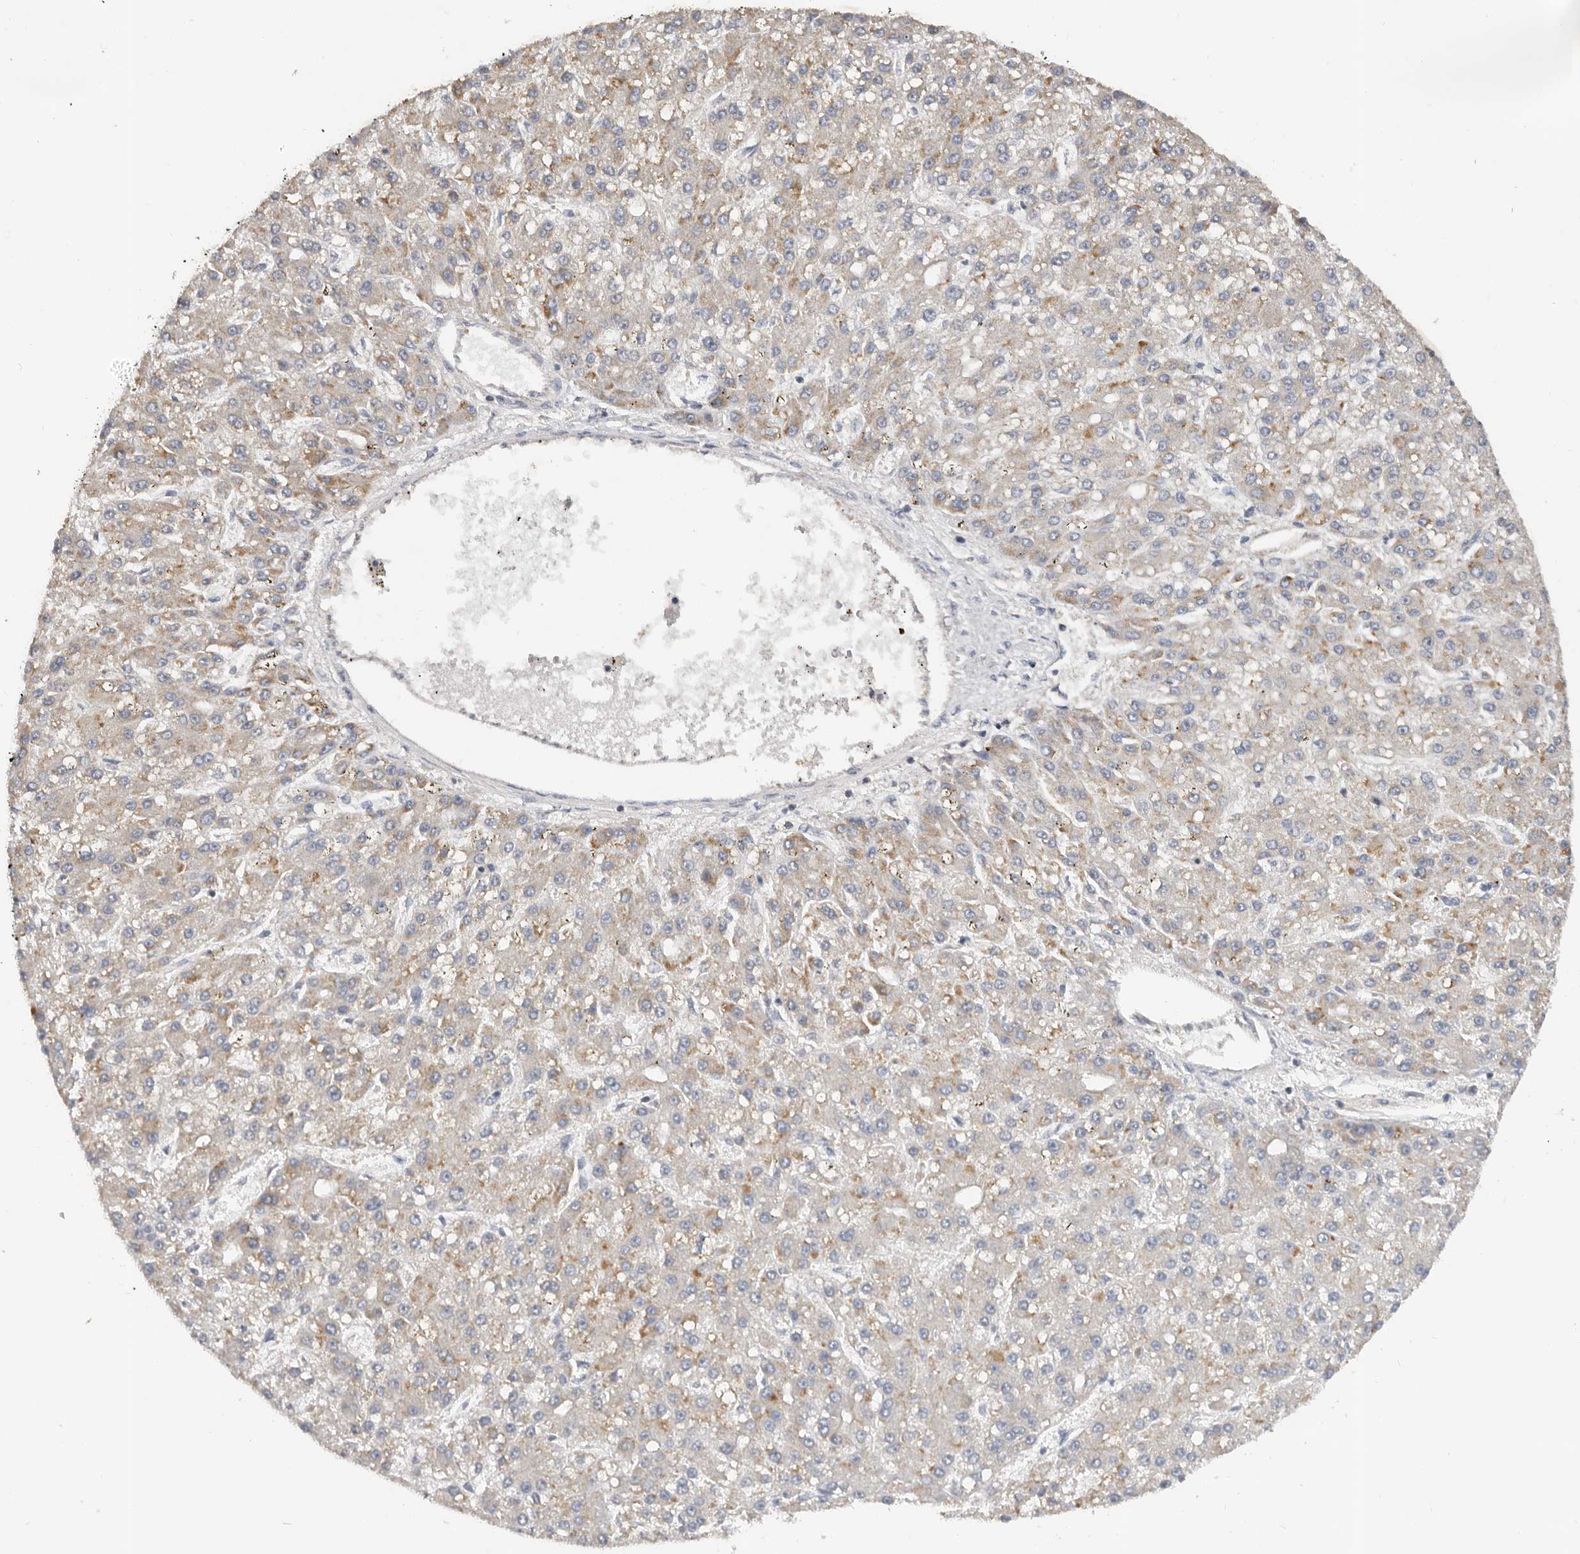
{"staining": {"intensity": "moderate", "quantity": "25%-75%", "location": "cytoplasmic/membranous"}, "tissue": "liver cancer", "cell_type": "Tumor cells", "image_type": "cancer", "snomed": [{"axis": "morphology", "description": "Carcinoma, Hepatocellular, NOS"}, {"axis": "topography", "description": "Liver"}], "caption": "Protein expression analysis of hepatocellular carcinoma (liver) exhibits moderate cytoplasmic/membranous staining in approximately 25%-75% of tumor cells. The staining is performed using DAB (3,3'-diaminobenzidine) brown chromogen to label protein expression. The nuclei are counter-stained blue using hematoxylin.", "gene": "PPP1R42", "patient": {"sex": "male", "age": 67}}